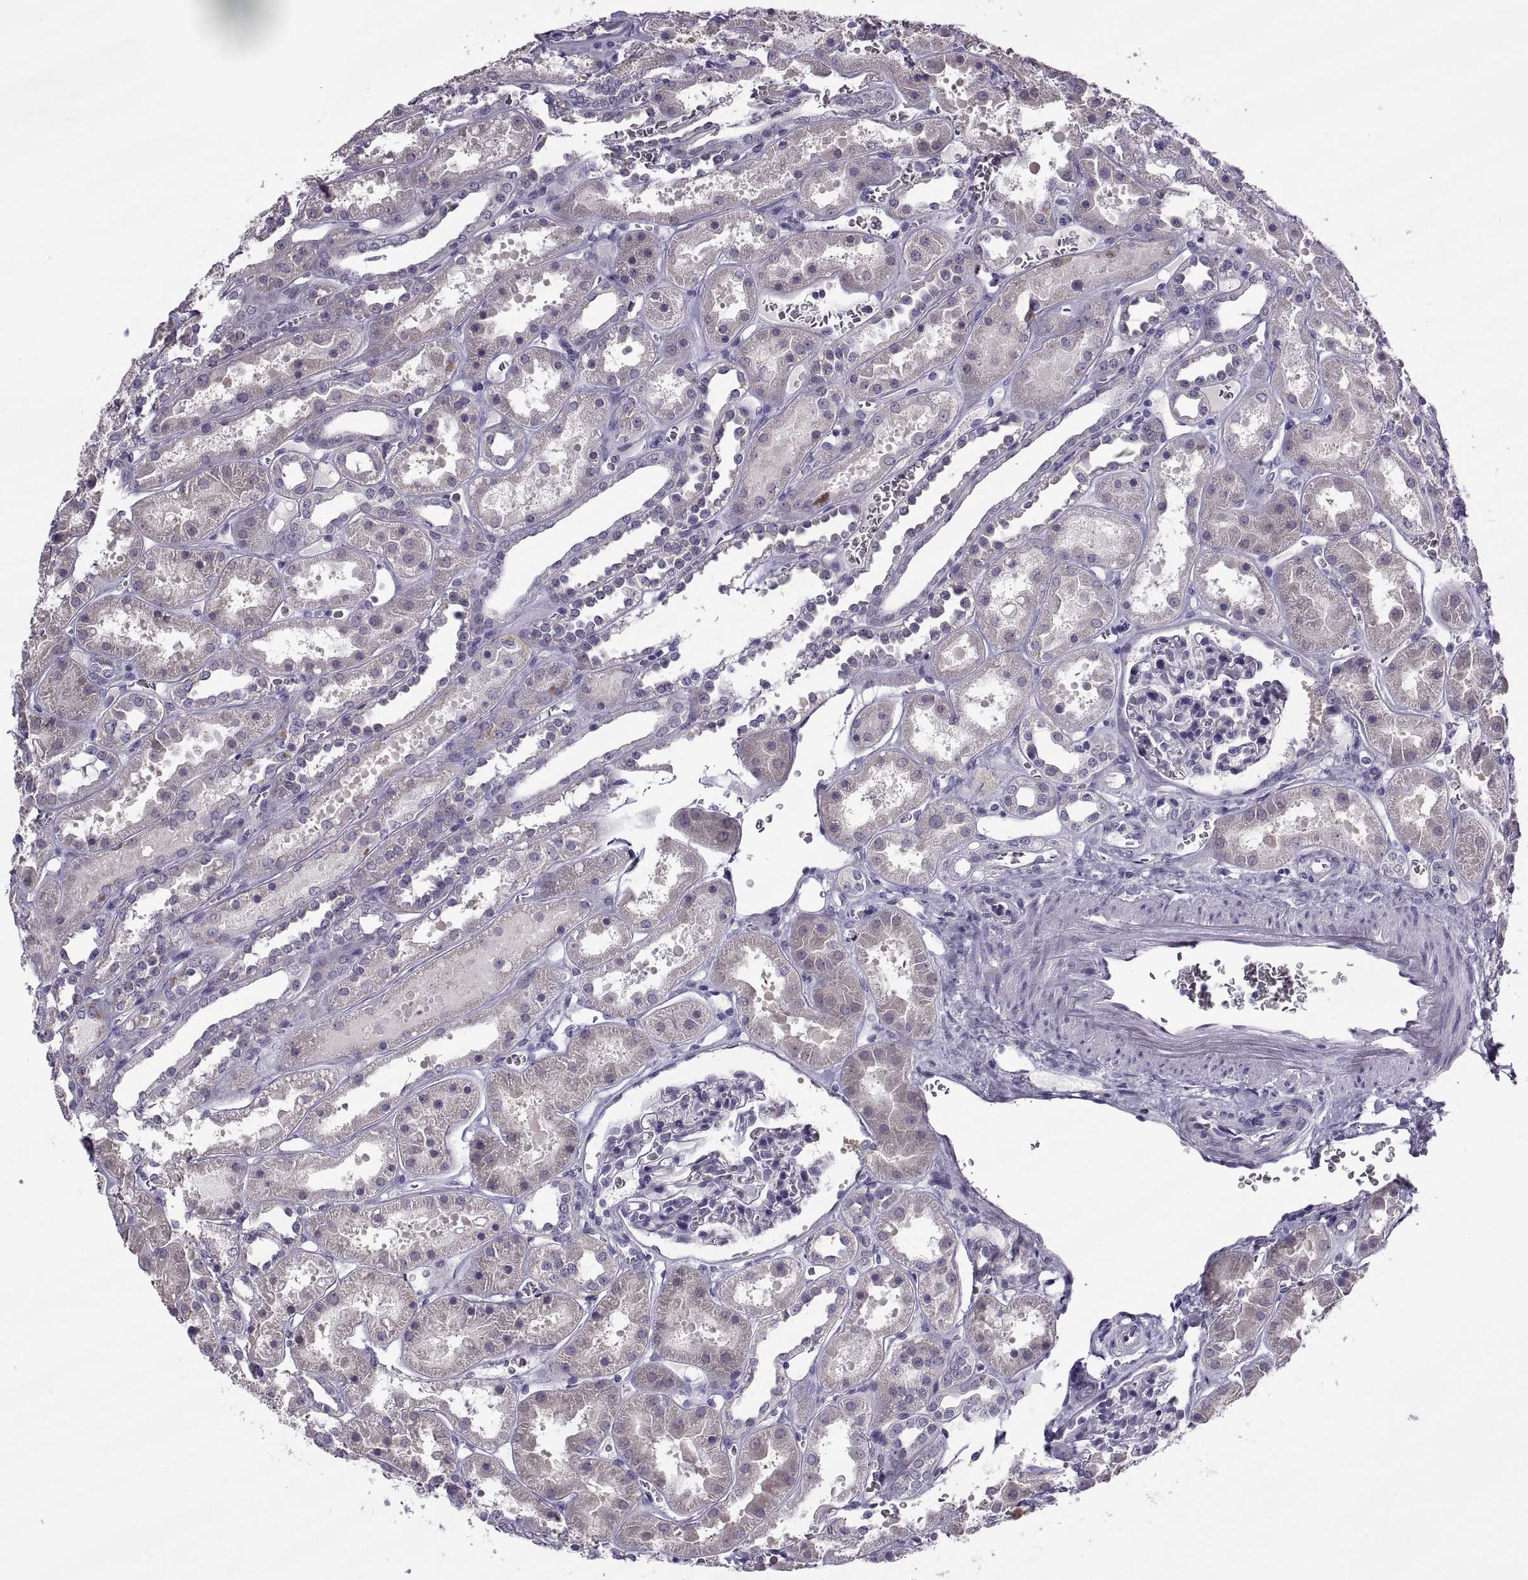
{"staining": {"intensity": "negative", "quantity": "none", "location": "none"}, "tissue": "kidney", "cell_type": "Cells in glomeruli", "image_type": "normal", "snomed": [{"axis": "morphology", "description": "Normal tissue, NOS"}, {"axis": "topography", "description": "Kidney"}], "caption": "Protein analysis of unremarkable kidney displays no significant expression in cells in glomeruli.", "gene": "MAGEB1", "patient": {"sex": "female", "age": 41}}